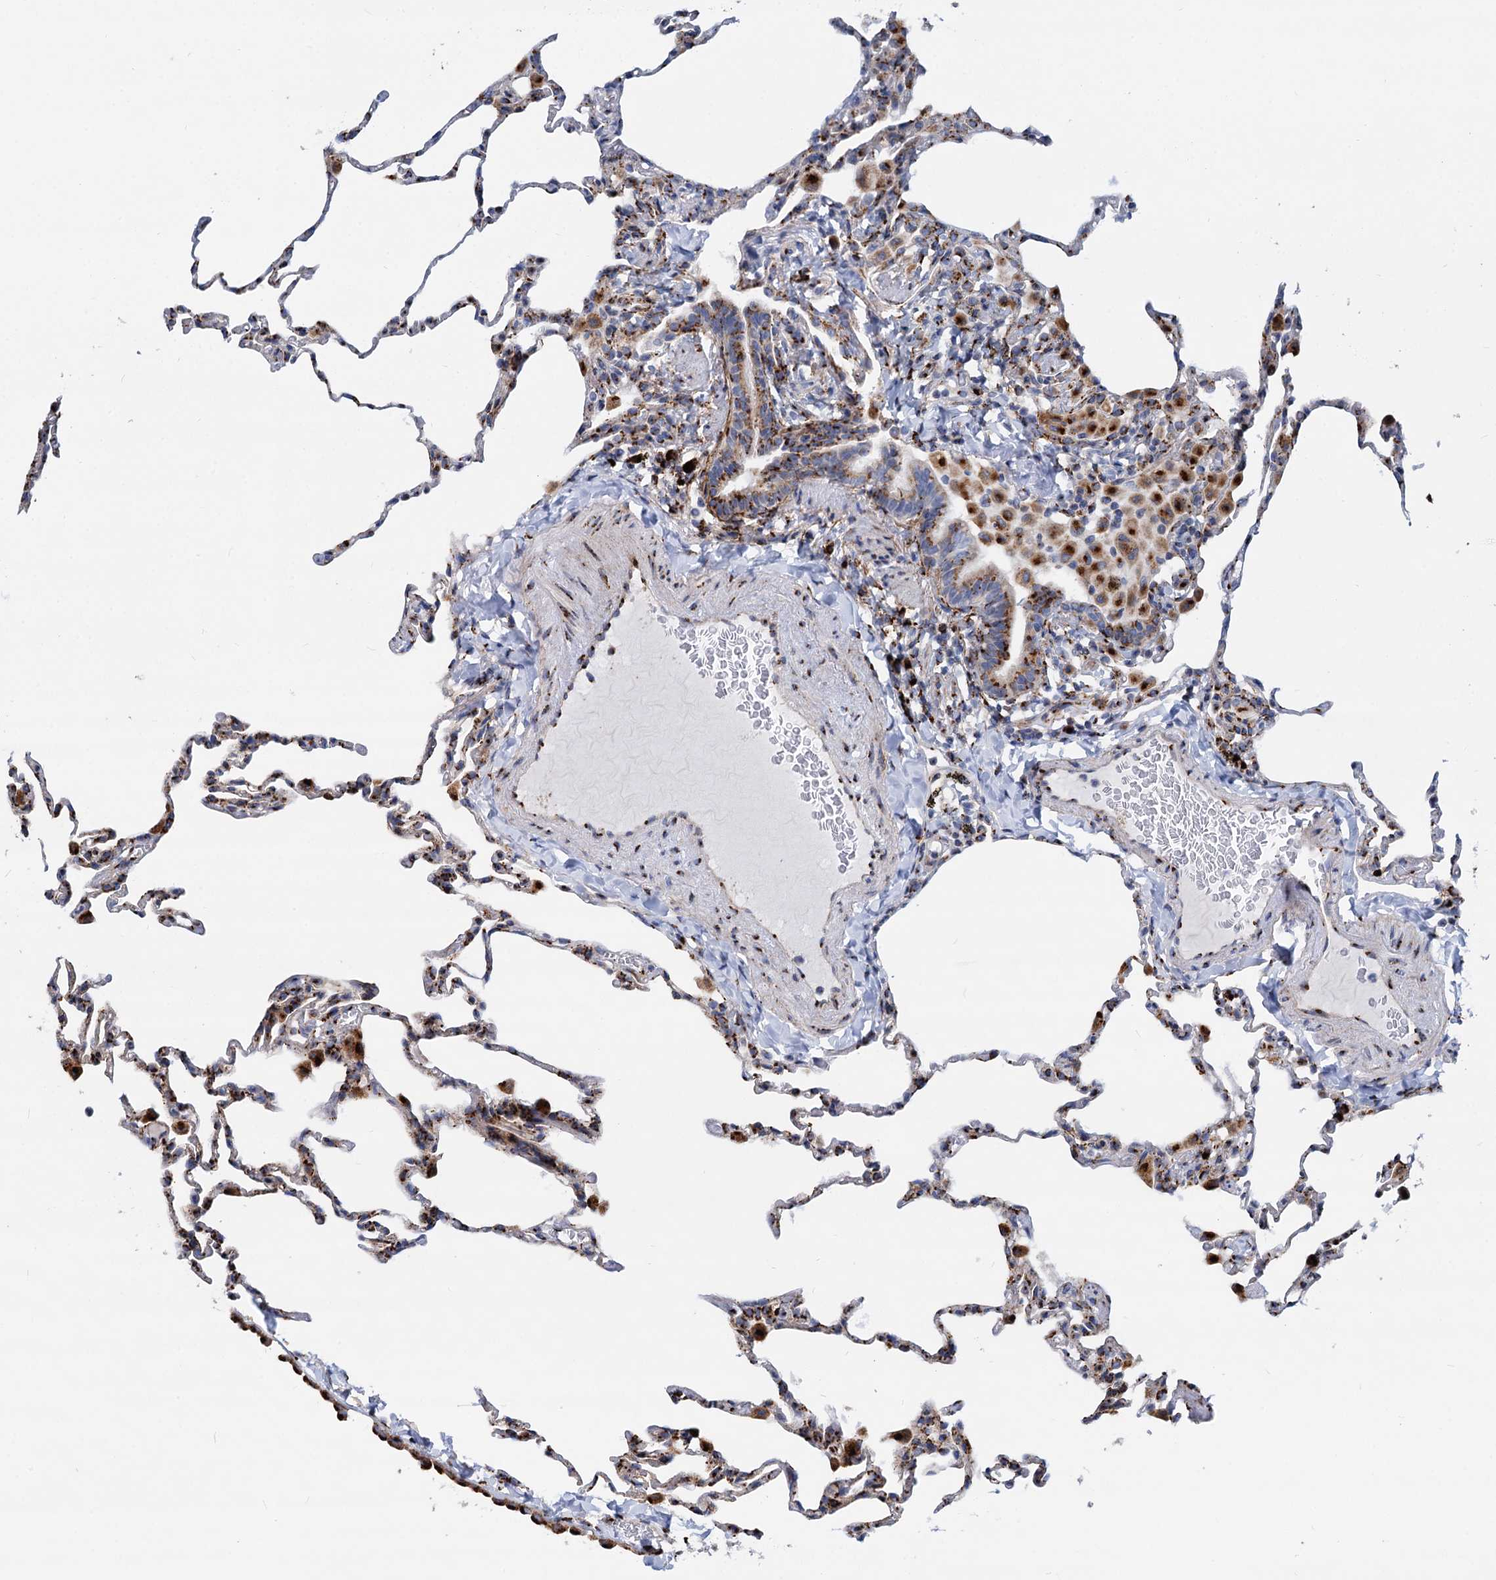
{"staining": {"intensity": "moderate", "quantity": "<25%", "location": "cytoplasmic/membranous"}, "tissue": "lung", "cell_type": "Alveolar cells", "image_type": "normal", "snomed": [{"axis": "morphology", "description": "Normal tissue, NOS"}, {"axis": "topography", "description": "Lung"}], "caption": "A photomicrograph showing moderate cytoplasmic/membranous staining in about <25% of alveolar cells in unremarkable lung, as visualized by brown immunohistochemical staining.", "gene": "SUPT20H", "patient": {"sex": "male", "age": 20}}